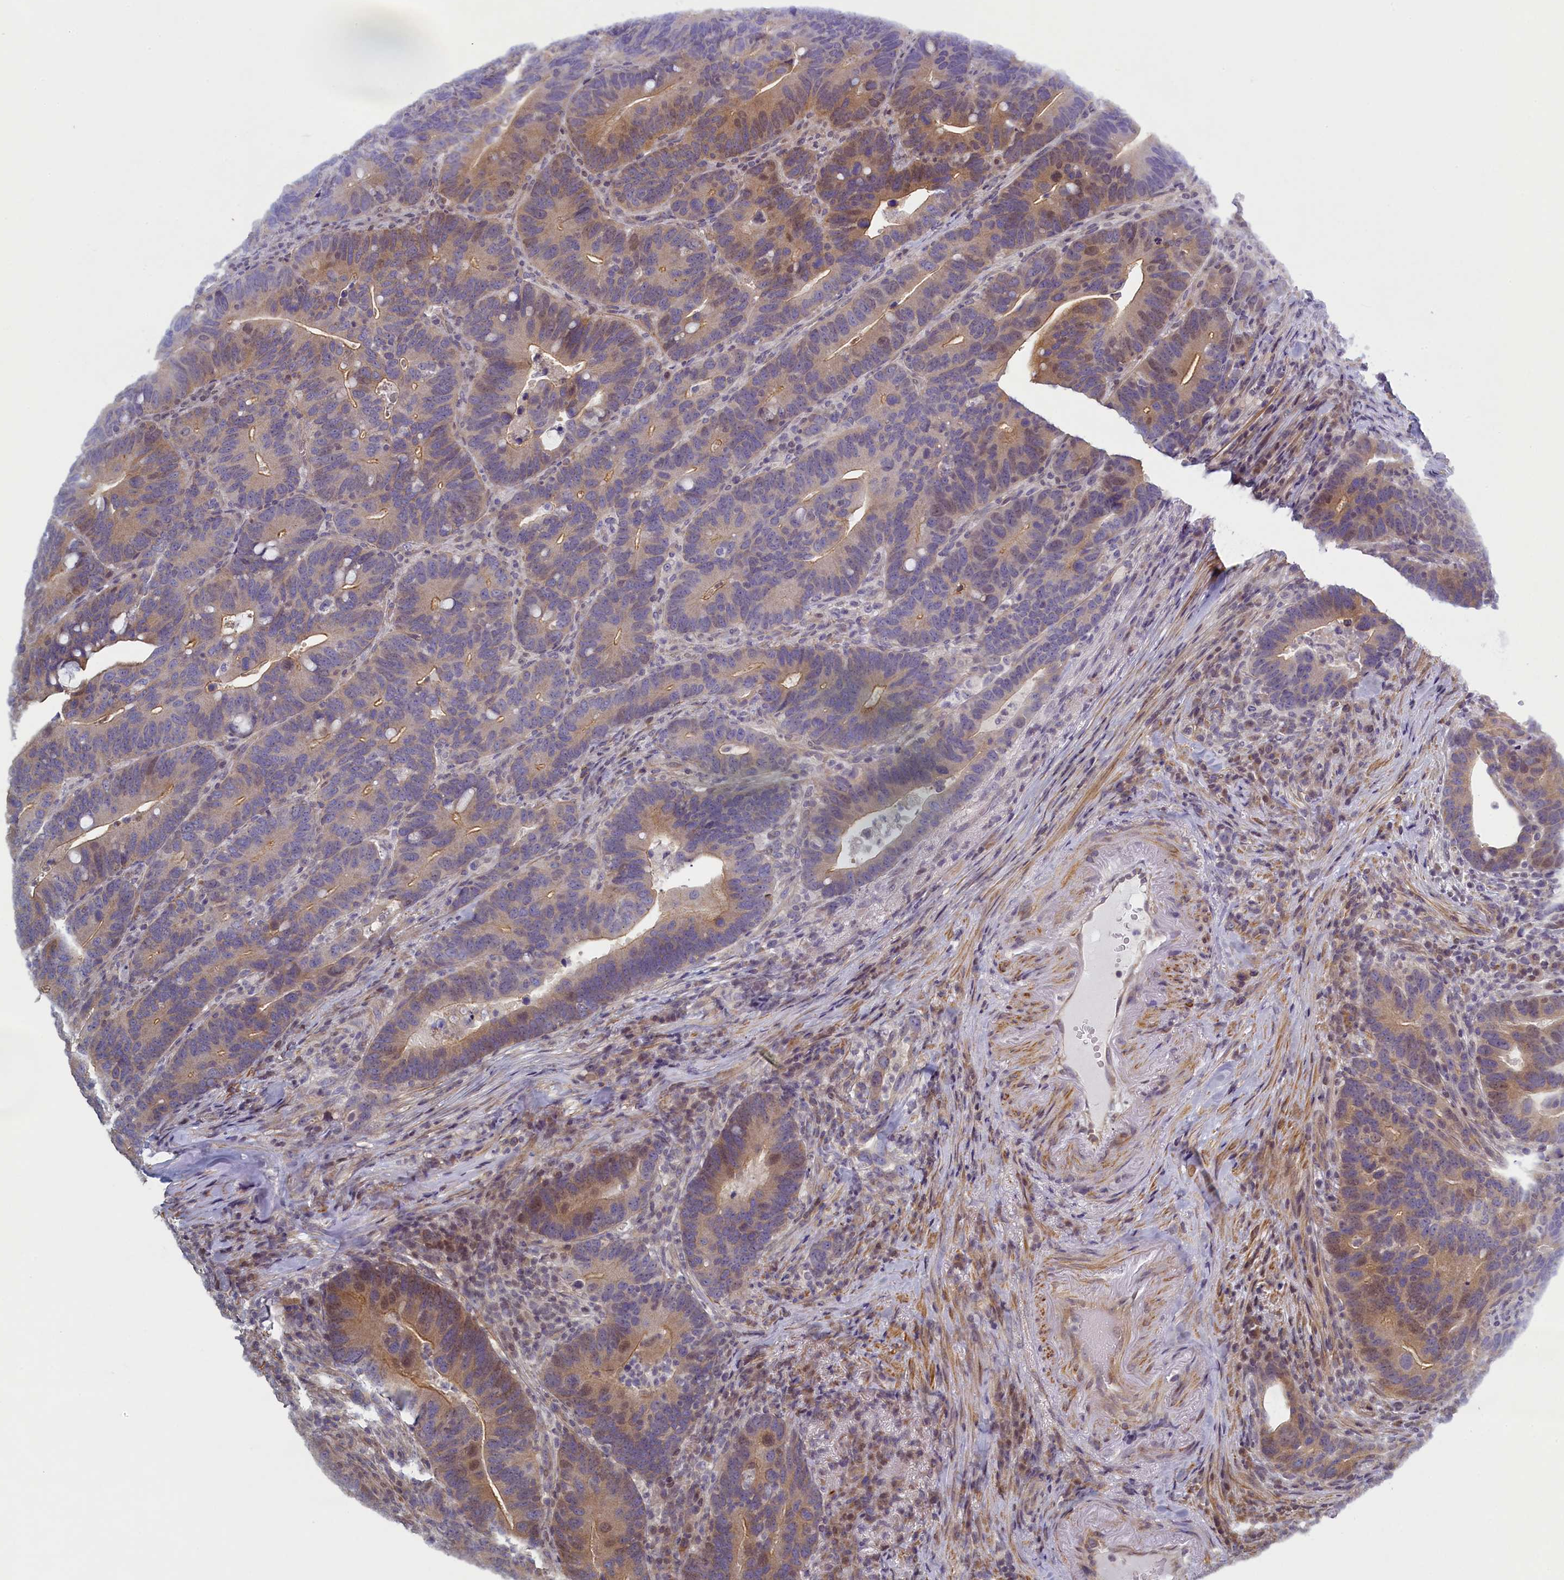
{"staining": {"intensity": "moderate", "quantity": "25%-75%", "location": "cytoplasmic/membranous"}, "tissue": "colorectal cancer", "cell_type": "Tumor cells", "image_type": "cancer", "snomed": [{"axis": "morphology", "description": "Adenocarcinoma, NOS"}, {"axis": "topography", "description": "Colon"}], "caption": "IHC (DAB (3,3'-diaminobenzidine)) staining of colorectal cancer (adenocarcinoma) shows moderate cytoplasmic/membranous protein staining in approximately 25%-75% of tumor cells.", "gene": "DIXDC1", "patient": {"sex": "female", "age": 66}}